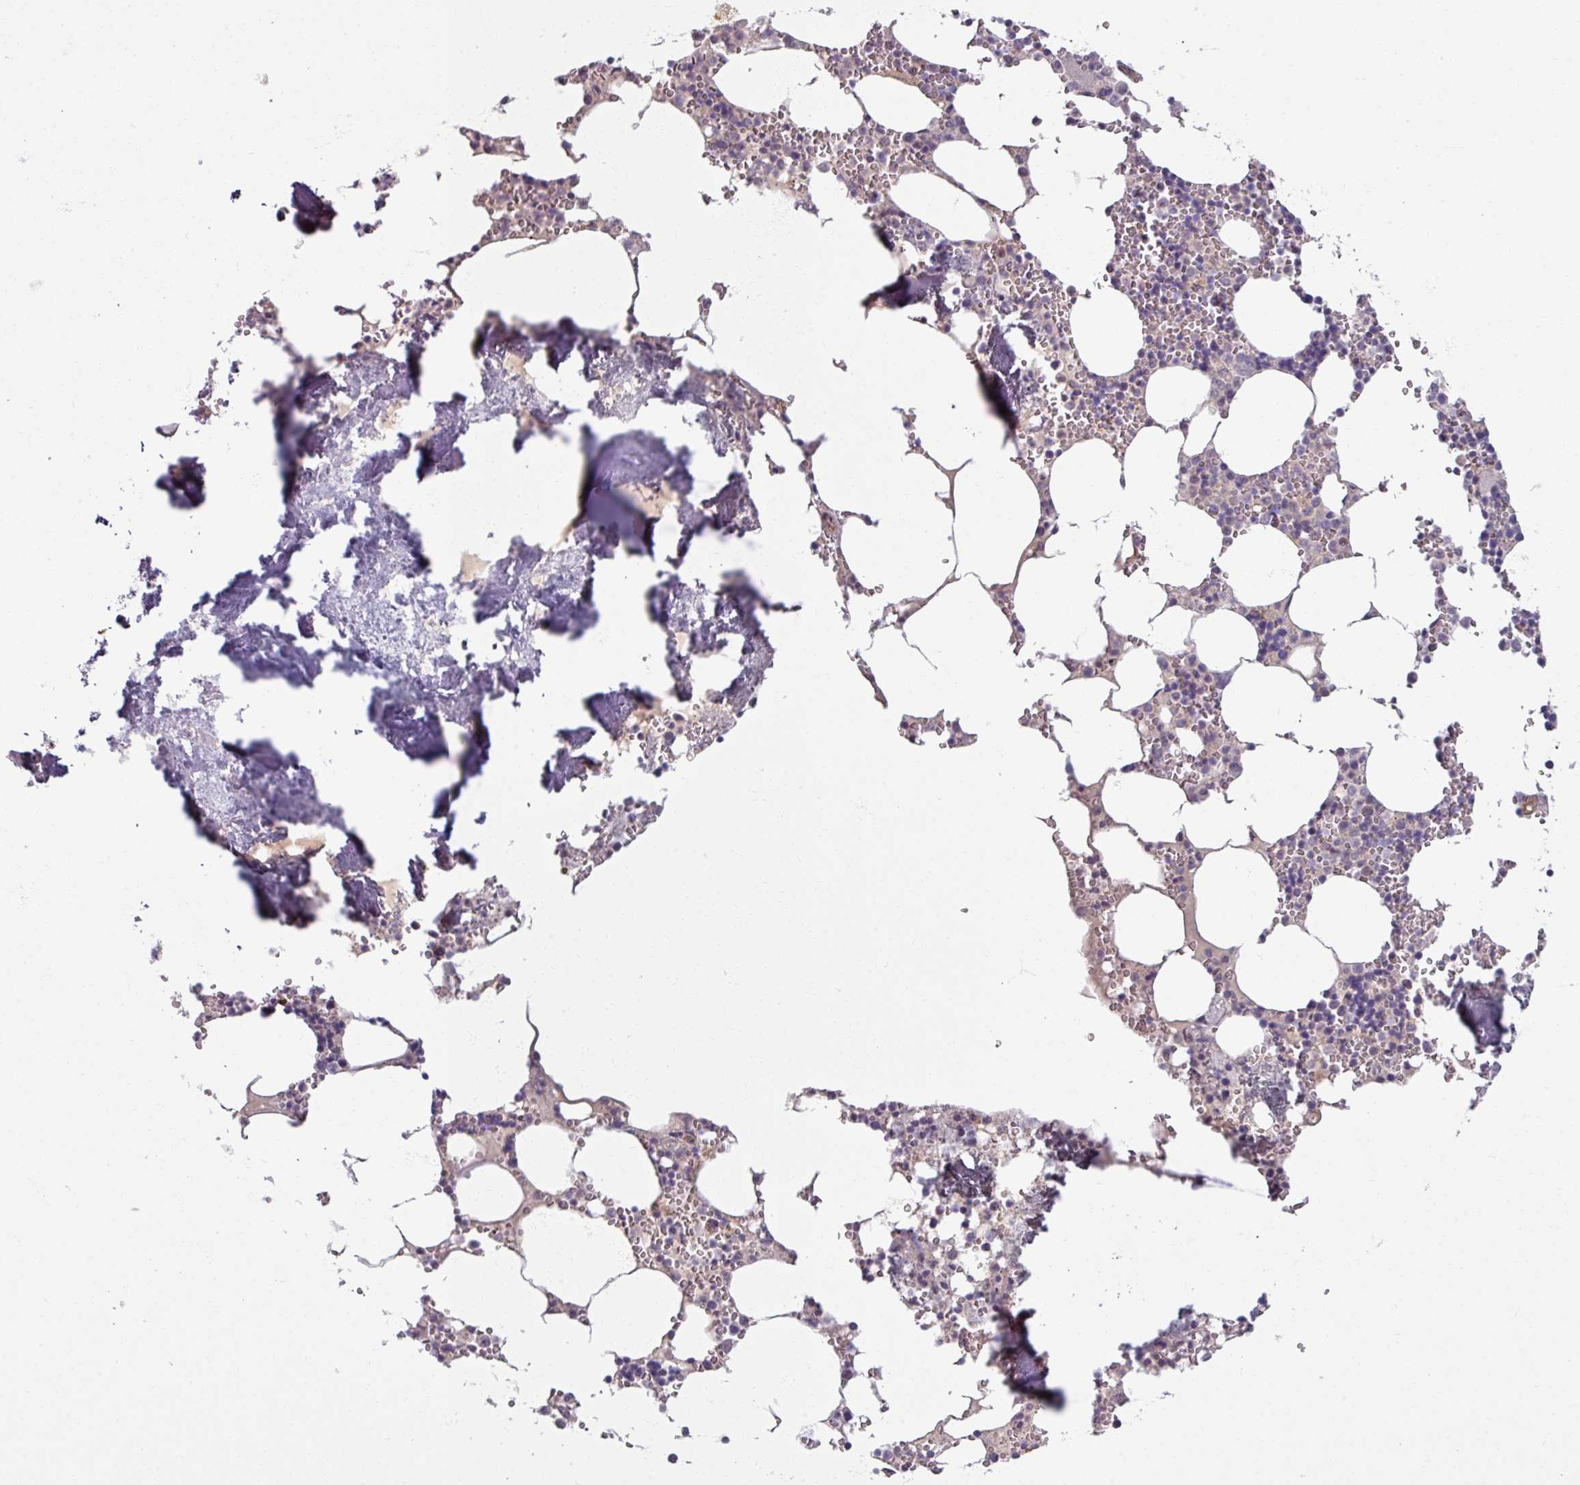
{"staining": {"intensity": "negative", "quantity": "none", "location": "none"}, "tissue": "bone marrow", "cell_type": "Hematopoietic cells", "image_type": "normal", "snomed": [{"axis": "morphology", "description": "Normal tissue, NOS"}, {"axis": "topography", "description": "Bone marrow"}], "caption": "The histopathology image demonstrates no significant positivity in hematopoietic cells of bone marrow.", "gene": "UVSSA", "patient": {"sex": "male", "age": 54}}